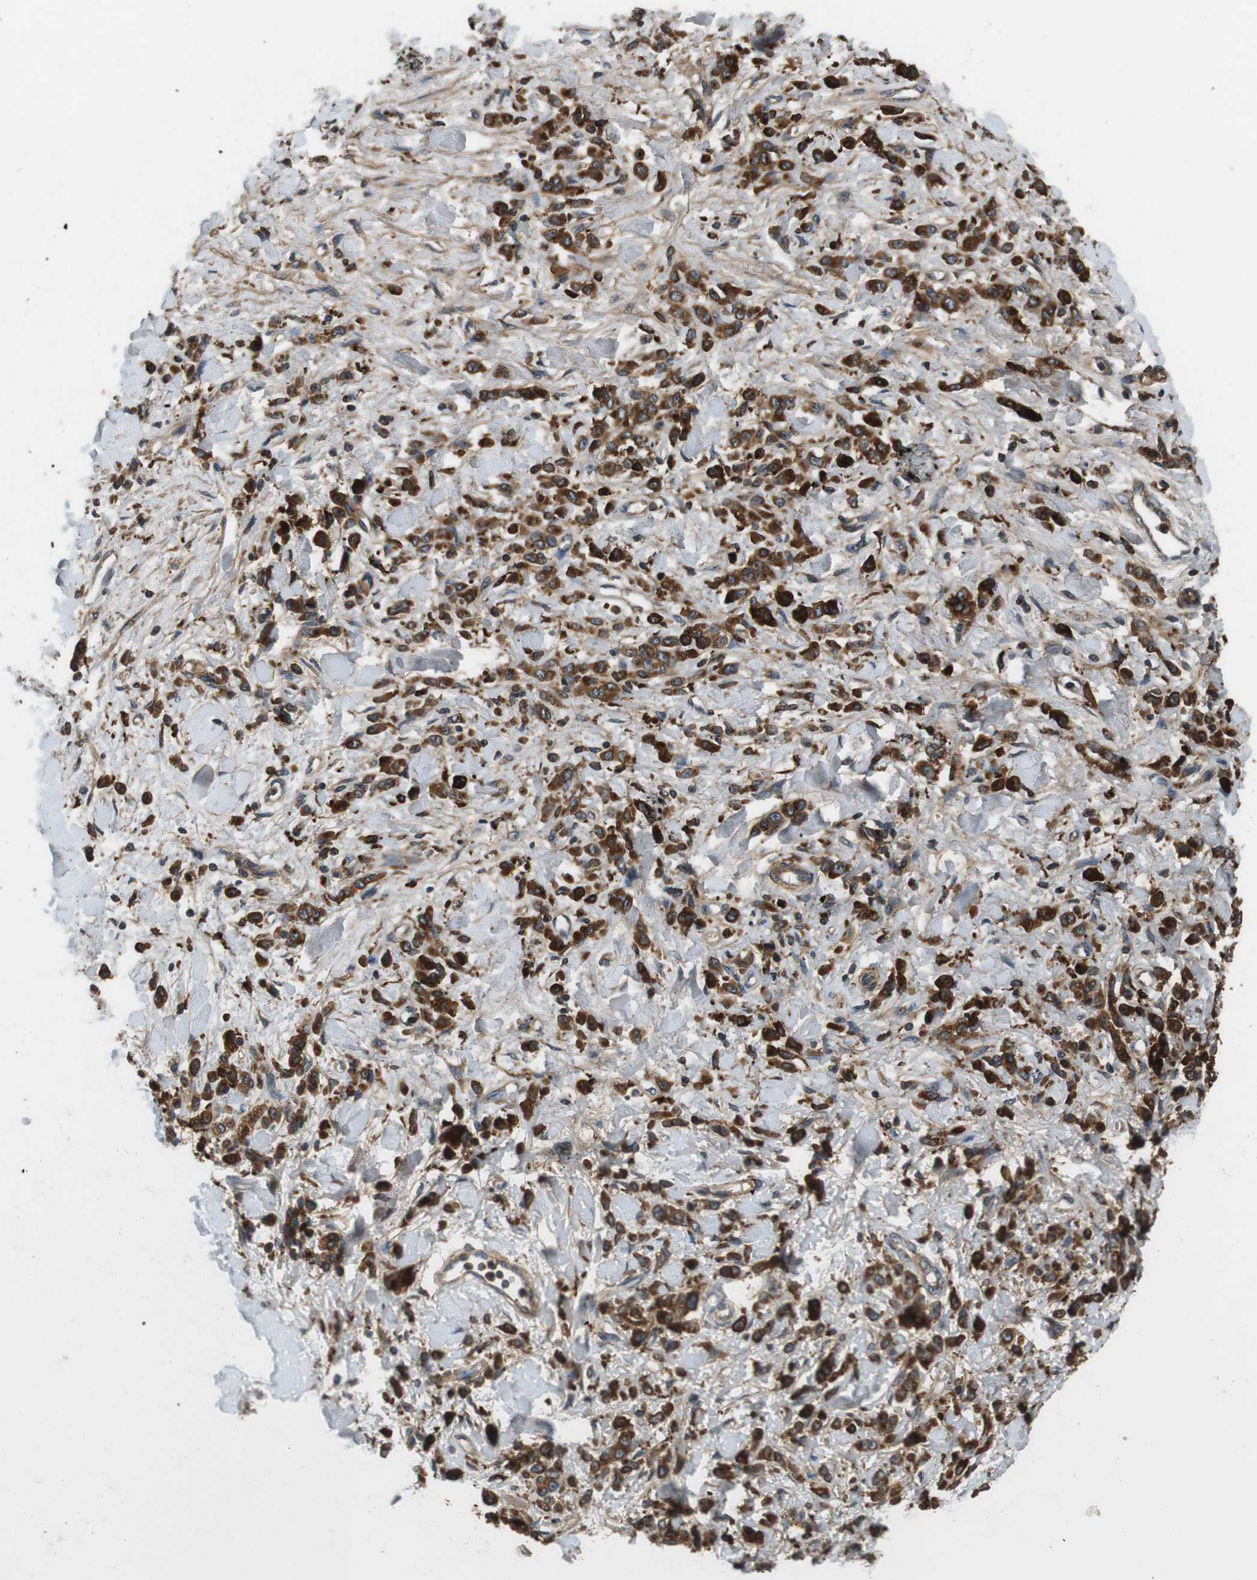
{"staining": {"intensity": "strong", "quantity": ">75%", "location": "cytoplasmic/membranous"}, "tissue": "stomach cancer", "cell_type": "Tumor cells", "image_type": "cancer", "snomed": [{"axis": "morphology", "description": "Normal tissue, NOS"}, {"axis": "morphology", "description": "Adenocarcinoma, NOS"}, {"axis": "topography", "description": "Stomach"}], "caption": "High-magnification brightfield microscopy of adenocarcinoma (stomach) stained with DAB (brown) and counterstained with hematoxylin (blue). tumor cells exhibit strong cytoplasmic/membranous staining is appreciated in approximately>75% of cells. The protein is stained brown, and the nuclei are stained in blue (DAB IHC with brightfield microscopy, high magnification).", "gene": "TXNRD1", "patient": {"sex": "male", "age": 82}}